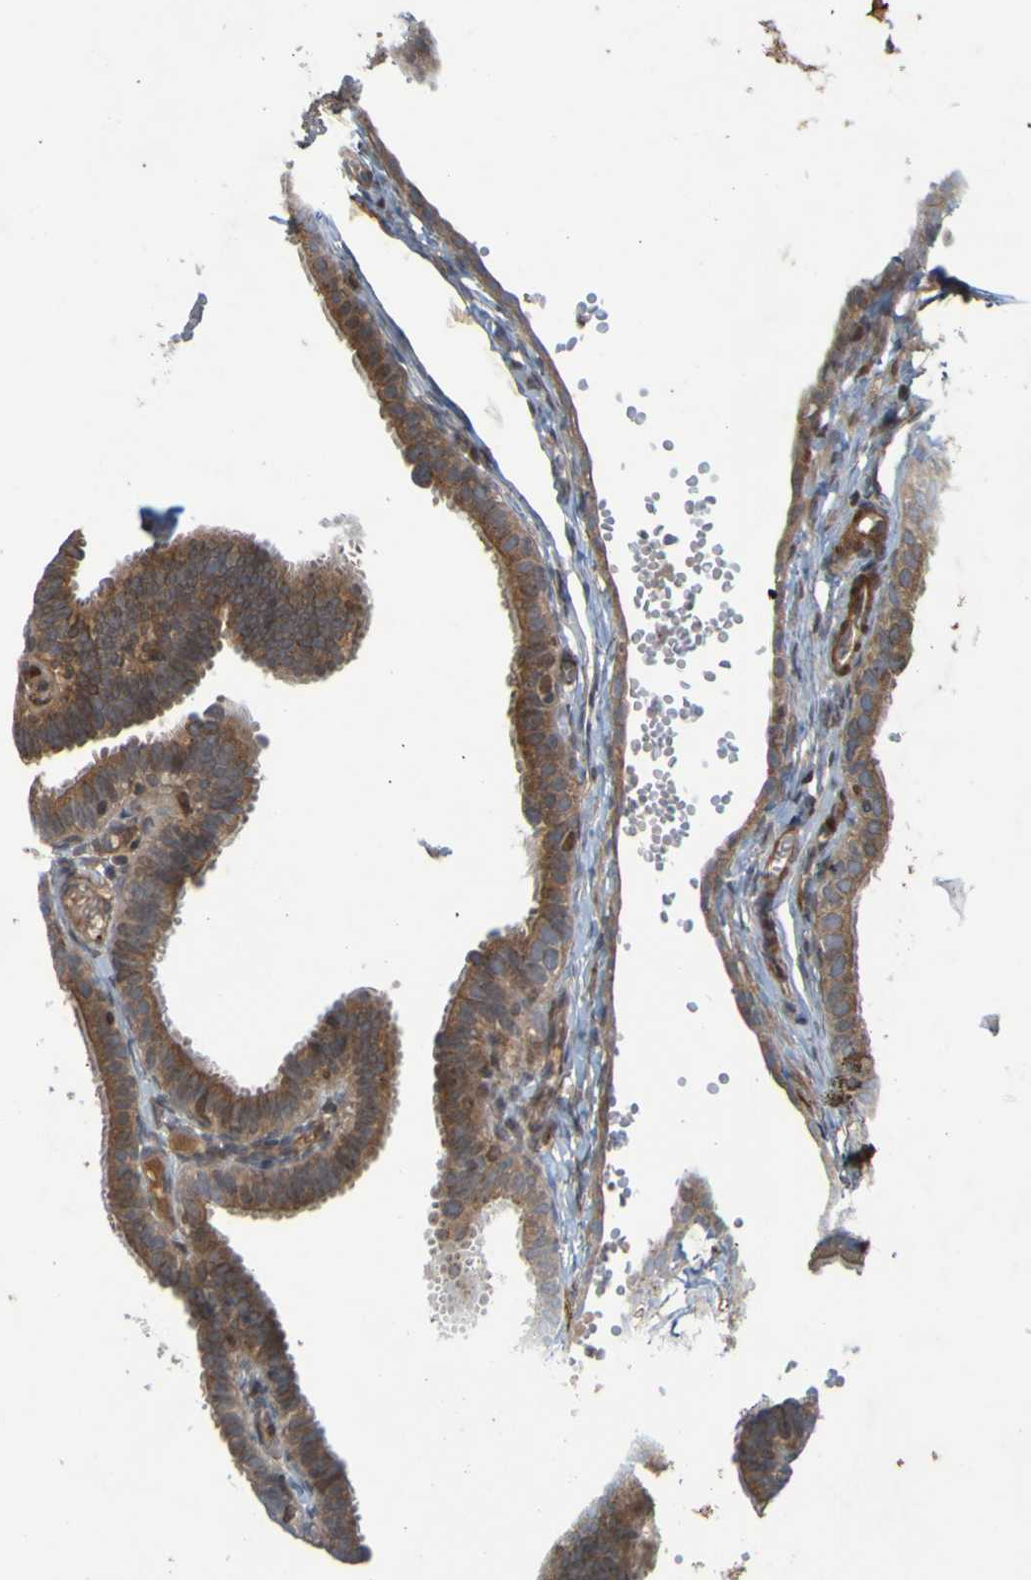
{"staining": {"intensity": "moderate", "quantity": ">75%", "location": "cytoplasmic/membranous"}, "tissue": "fallopian tube", "cell_type": "Glandular cells", "image_type": "normal", "snomed": [{"axis": "morphology", "description": "Normal tissue, NOS"}, {"axis": "topography", "description": "Fallopian tube"}, {"axis": "topography", "description": "Placenta"}], "caption": "Benign fallopian tube was stained to show a protein in brown. There is medium levels of moderate cytoplasmic/membranous staining in about >75% of glandular cells.", "gene": "GUCY1A1", "patient": {"sex": "female", "age": 34}}